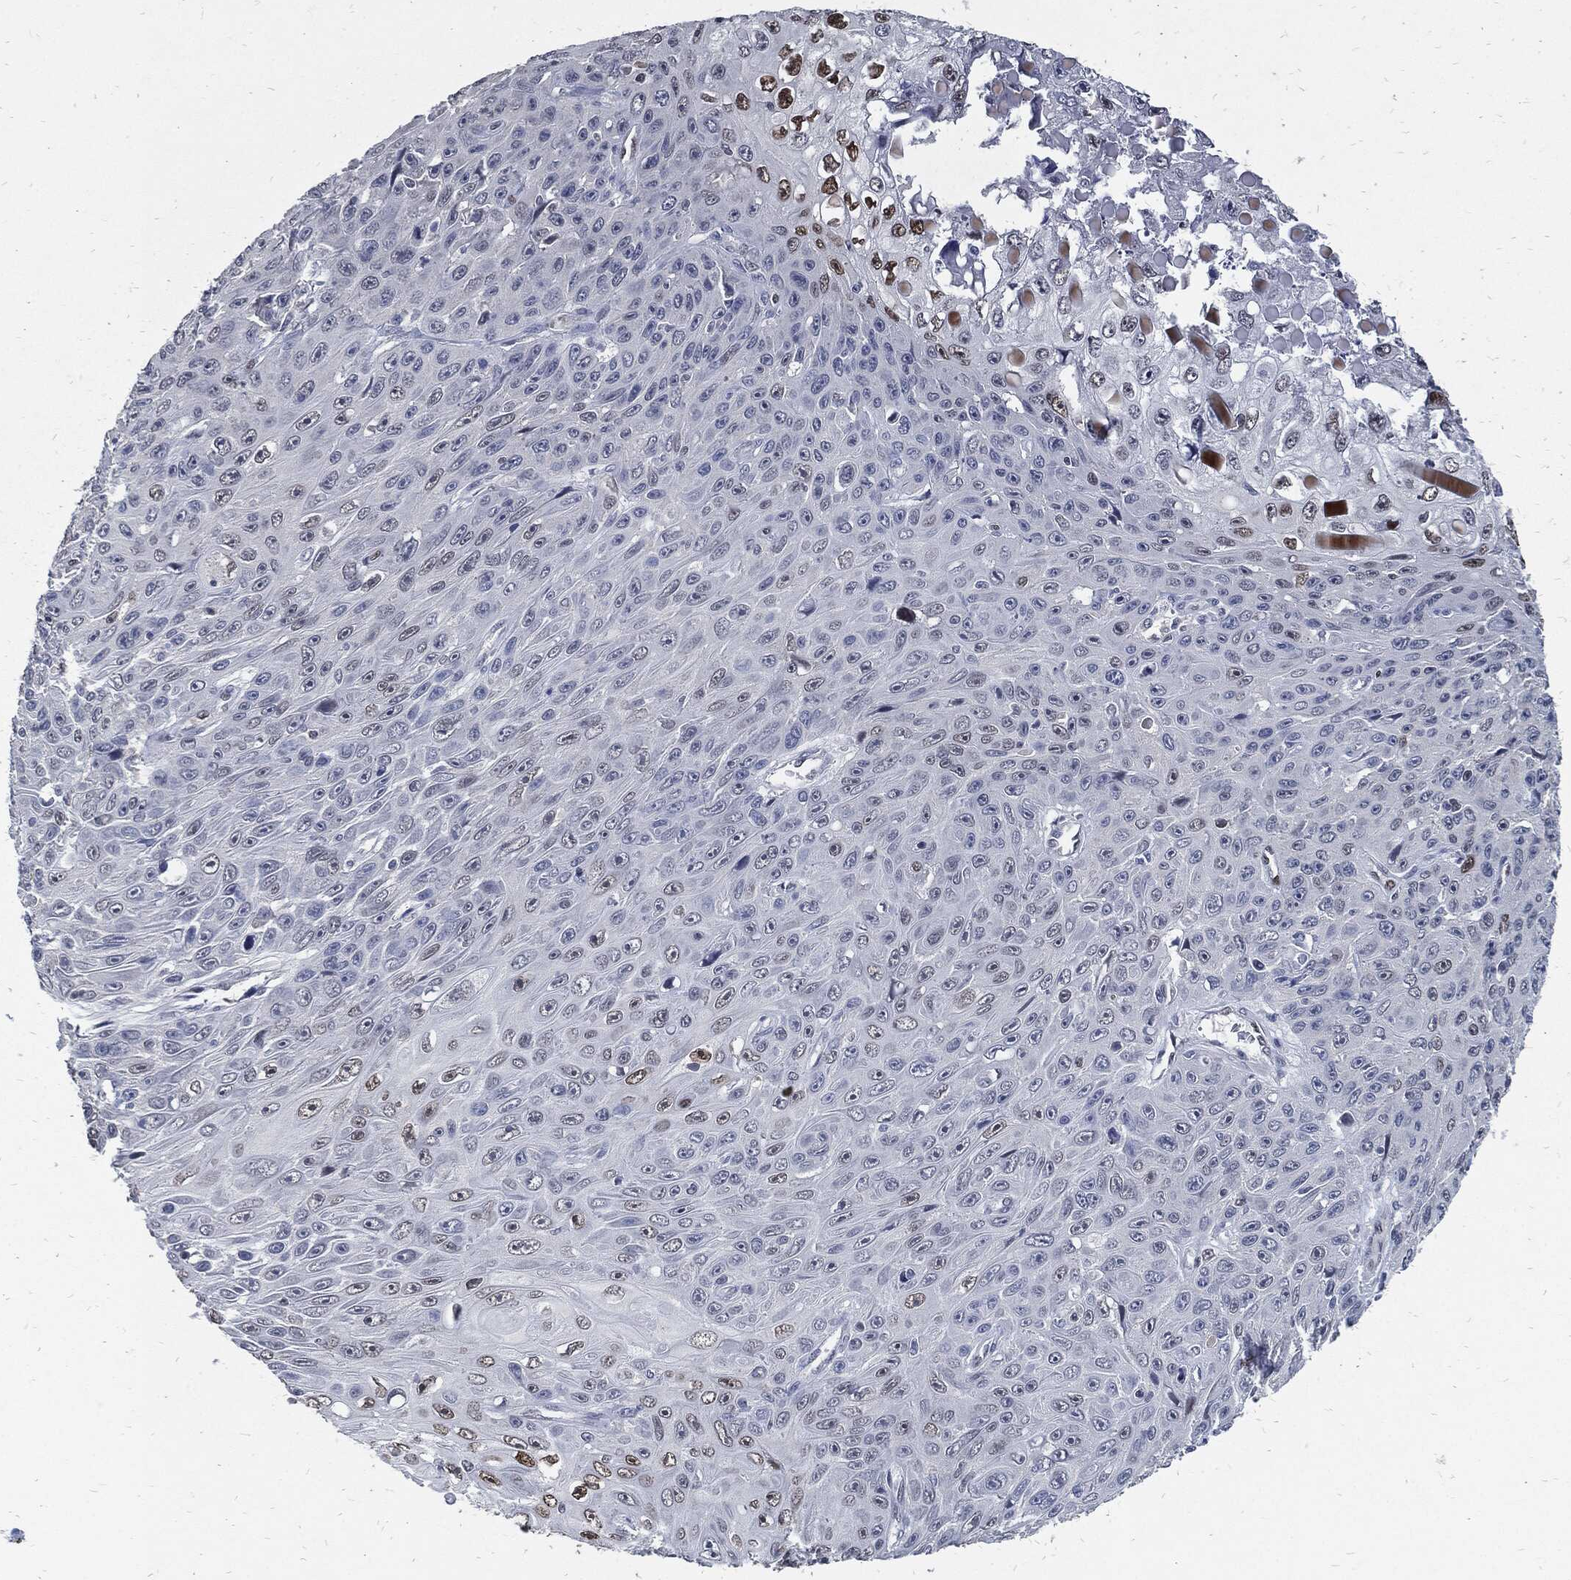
{"staining": {"intensity": "negative", "quantity": "none", "location": "none"}, "tissue": "skin cancer", "cell_type": "Tumor cells", "image_type": "cancer", "snomed": [{"axis": "morphology", "description": "Squamous cell carcinoma, NOS"}, {"axis": "topography", "description": "Skin"}], "caption": "A micrograph of human skin cancer (squamous cell carcinoma) is negative for staining in tumor cells.", "gene": "JUN", "patient": {"sex": "male", "age": 82}}